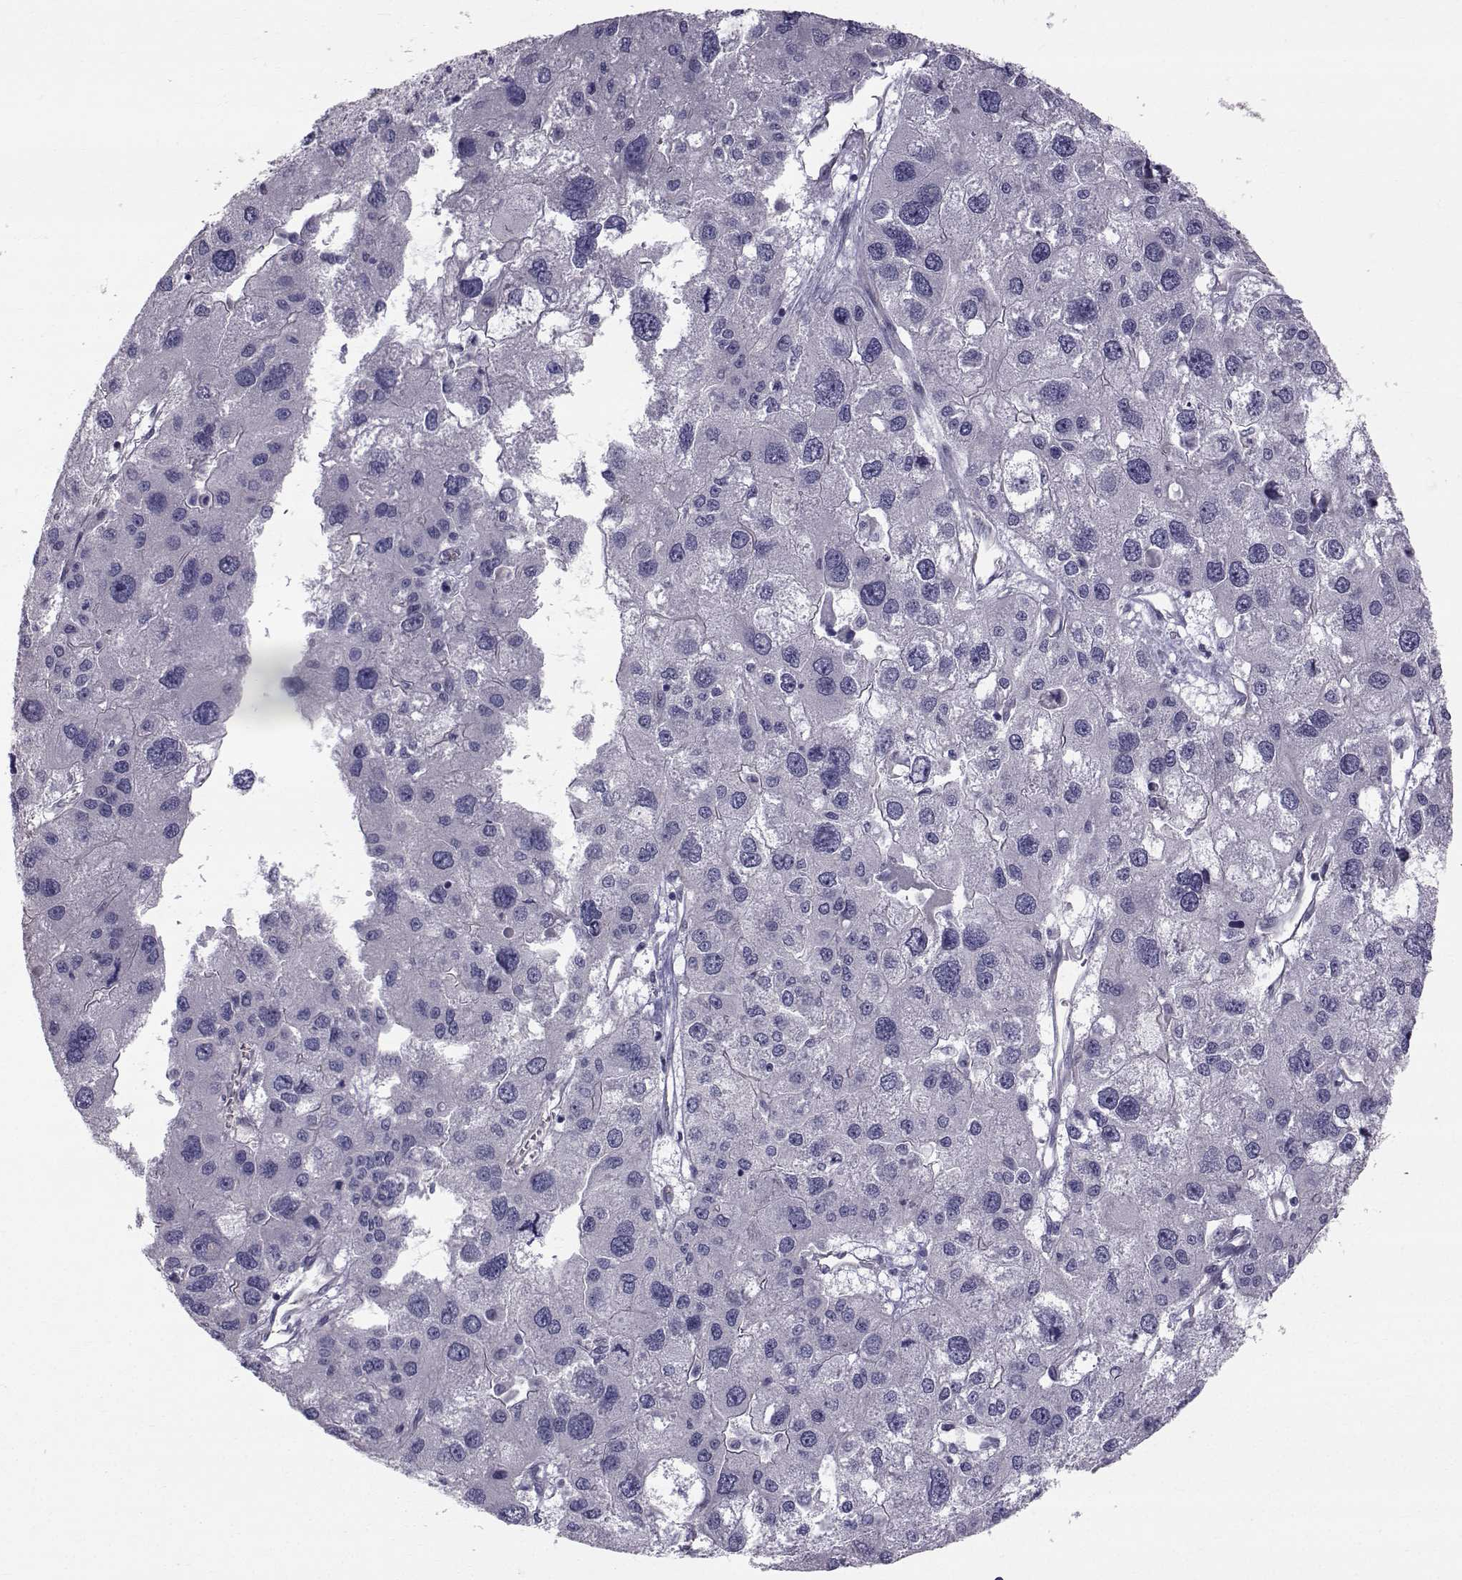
{"staining": {"intensity": "negative", "quantity": "none", "location": "none"}, "tissue": "liver cancer", "cell_type": "Tumor cells", "image_type": "cancer", "snomed": [{"axis": "morphology", "description": "Carcinoma, Hepatocellular, NOS"}, {"axis": "topography", "description": "Liver"}], "caption": "High power microscopy micrograph of an IHC photomicrograph of liver hepatocellular carcinoma, revealing no significant positivity in tumor cells. The staining is performed using DAB brown chromogen with nuclei counter-stained in using hematoxylin.", "gene": "QPCT", "patient": {"sex": "male", "age": 73}}